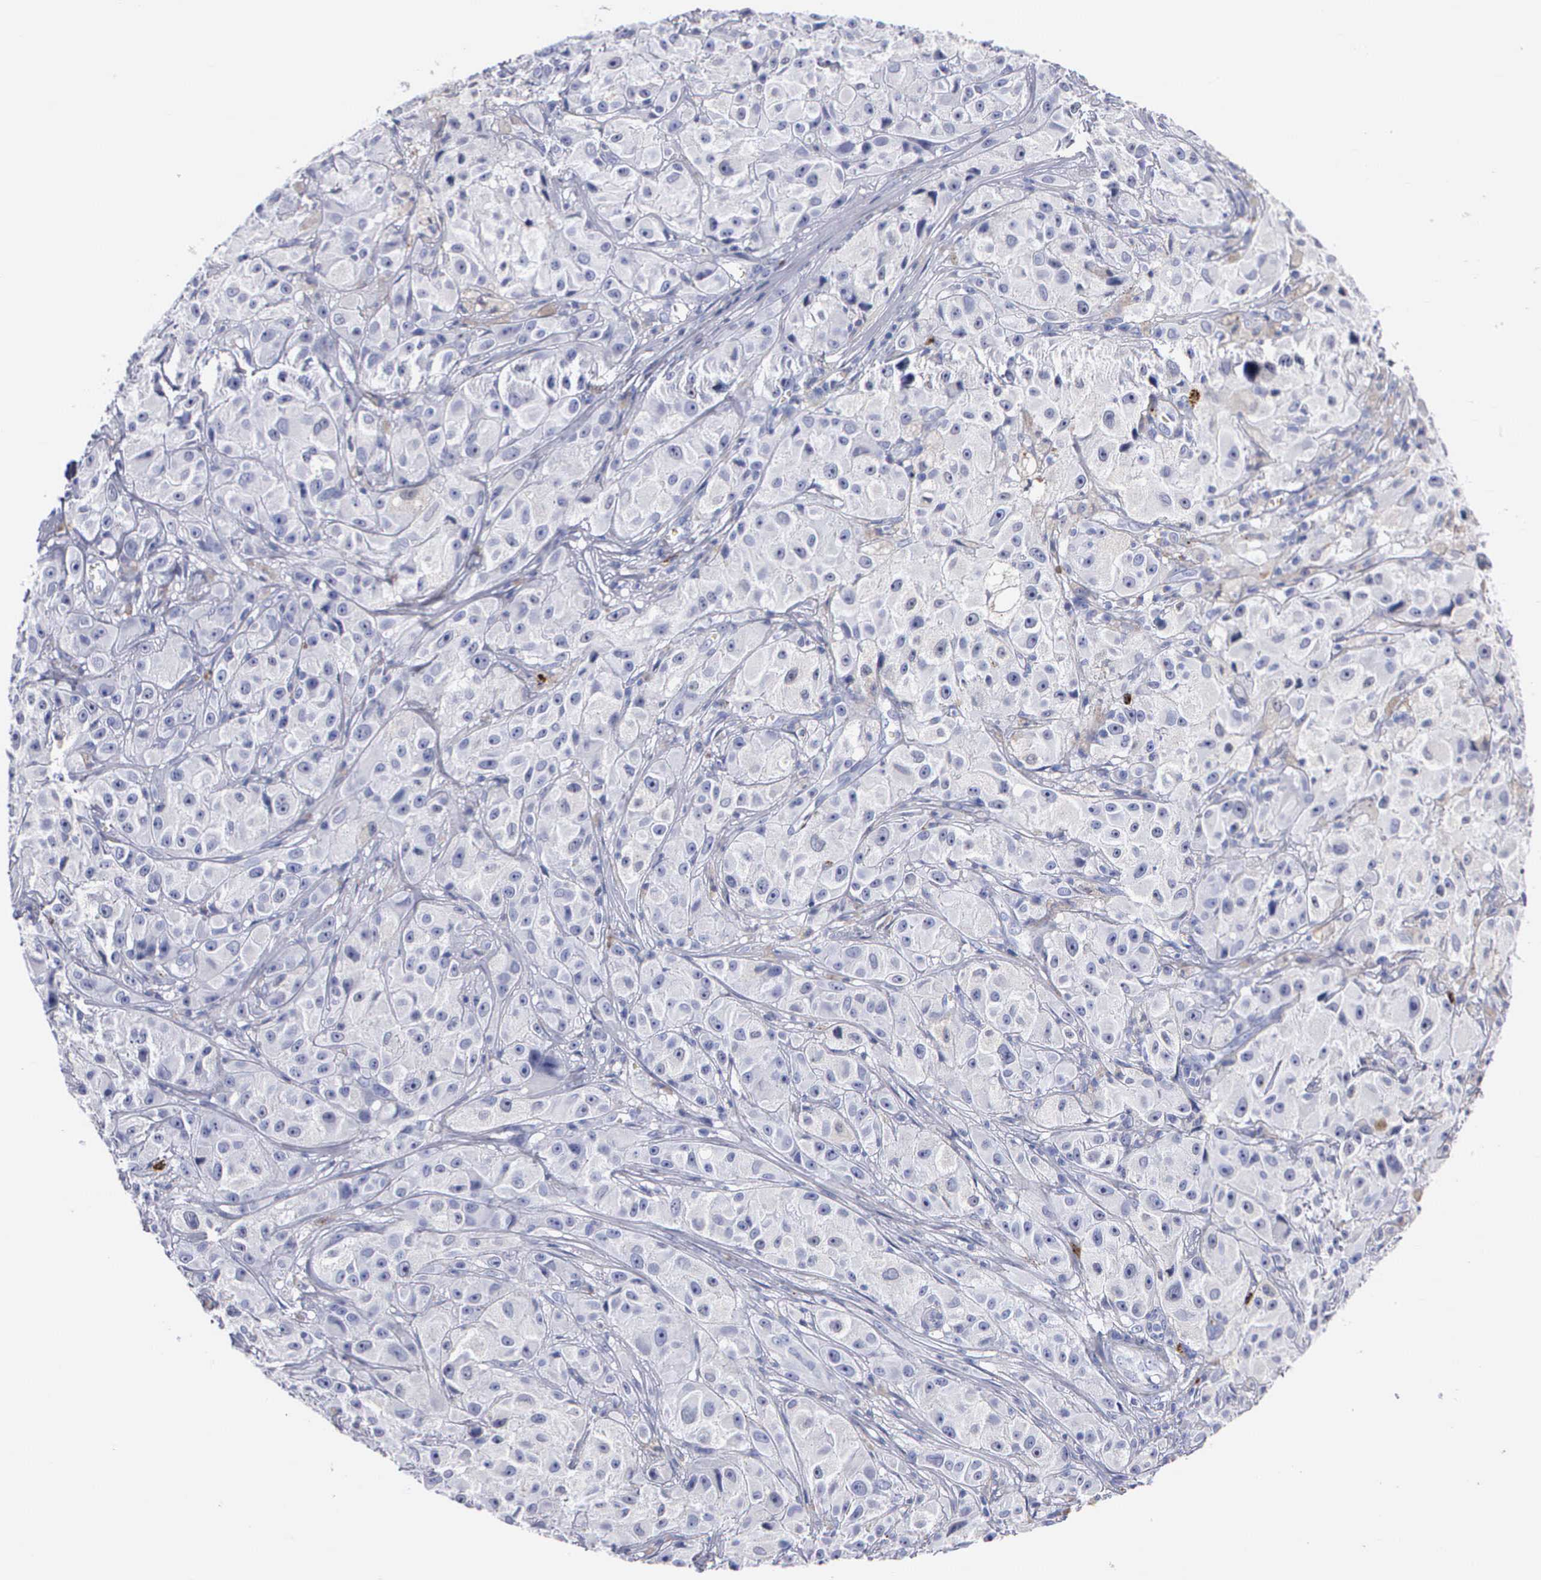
{"staining": {"intensity": "weak", "quantity": "<25%", "location": "cytoplasmic/membranous"}, "tissue": "melanoma", "cell_type": "Tumor cells", "image_type": "cancer", "snomed": [{"axis": "morphology", "description": "Malignant melanoma, NOS"}, {"axis": "topography", "description": "Skin"}], "caption": "Malignant melanoma stained for a protein using immunohistochemistry exhibits no expression tumor cells.", "gene": "CTSG", "patient": {"sex": "male", "age": 56}}